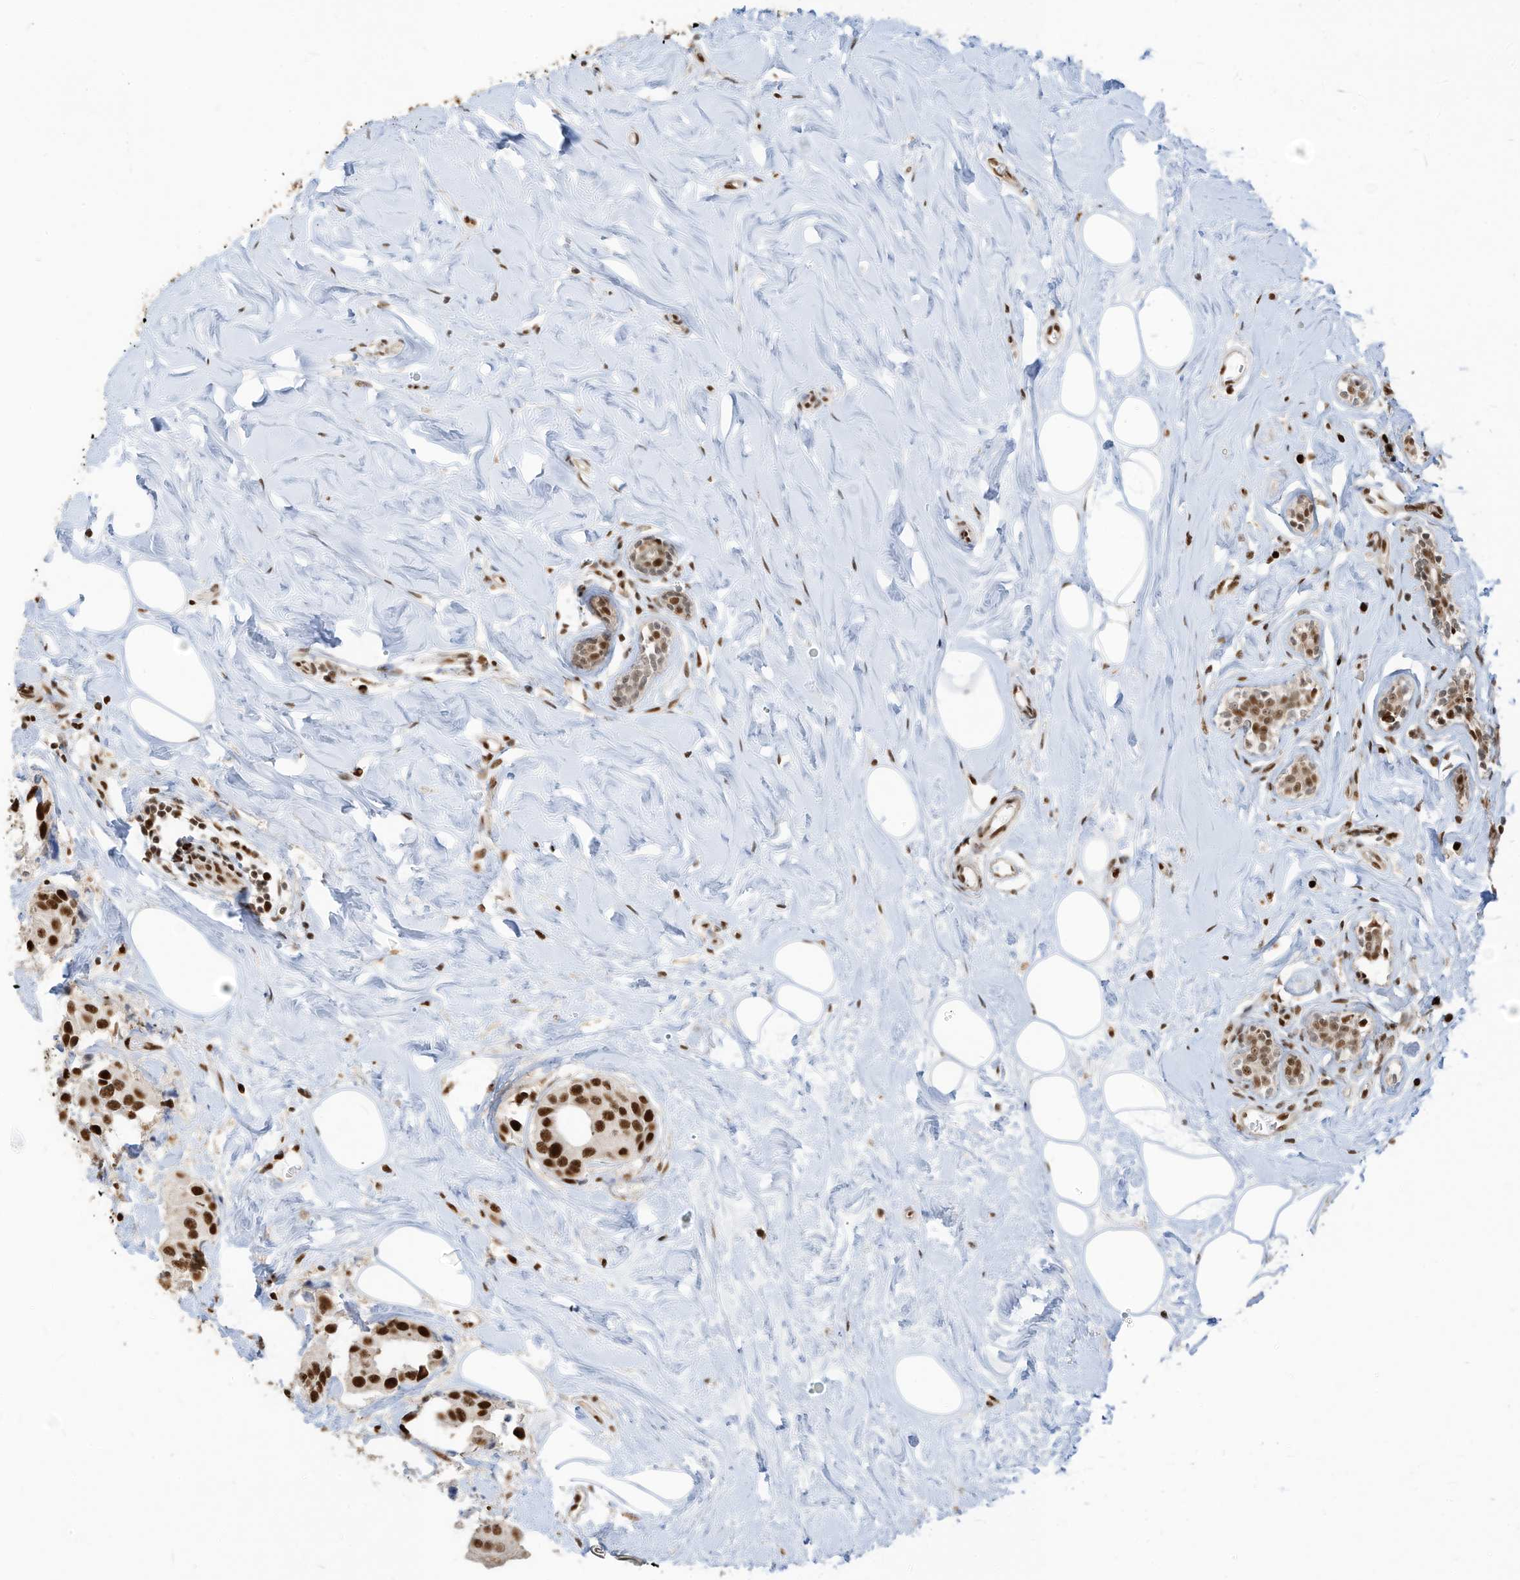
{"staining": {"intensity": "strong", "quantity": ">75%", "location": "nuclear"}, "tissue": "breast cancer", "cell_type": "Tumor cells", "image_type": "cancer", "snomed": [{"axis": "morphology", "description": "Normal tissue, NOS"}, {"axis": "morphology", "description": "Duct carcinoma"}, {"axis": "topography", "description": "Breast"}], "caption": "IHC staining of breast cancer (infiltrating ductal carcinoma), which shows high levels of strong nuclear expression in approximately >75% of tumor cells indicating strong nuclear protein expression. The staining was performed using DAB (3,3'-diaminobenzidine) (brown) for protein detection and nuclei were counterstained in hematoxylin (blue).", "gene": "SAMD15", "patient": {"sex": "female", "age": 39}}